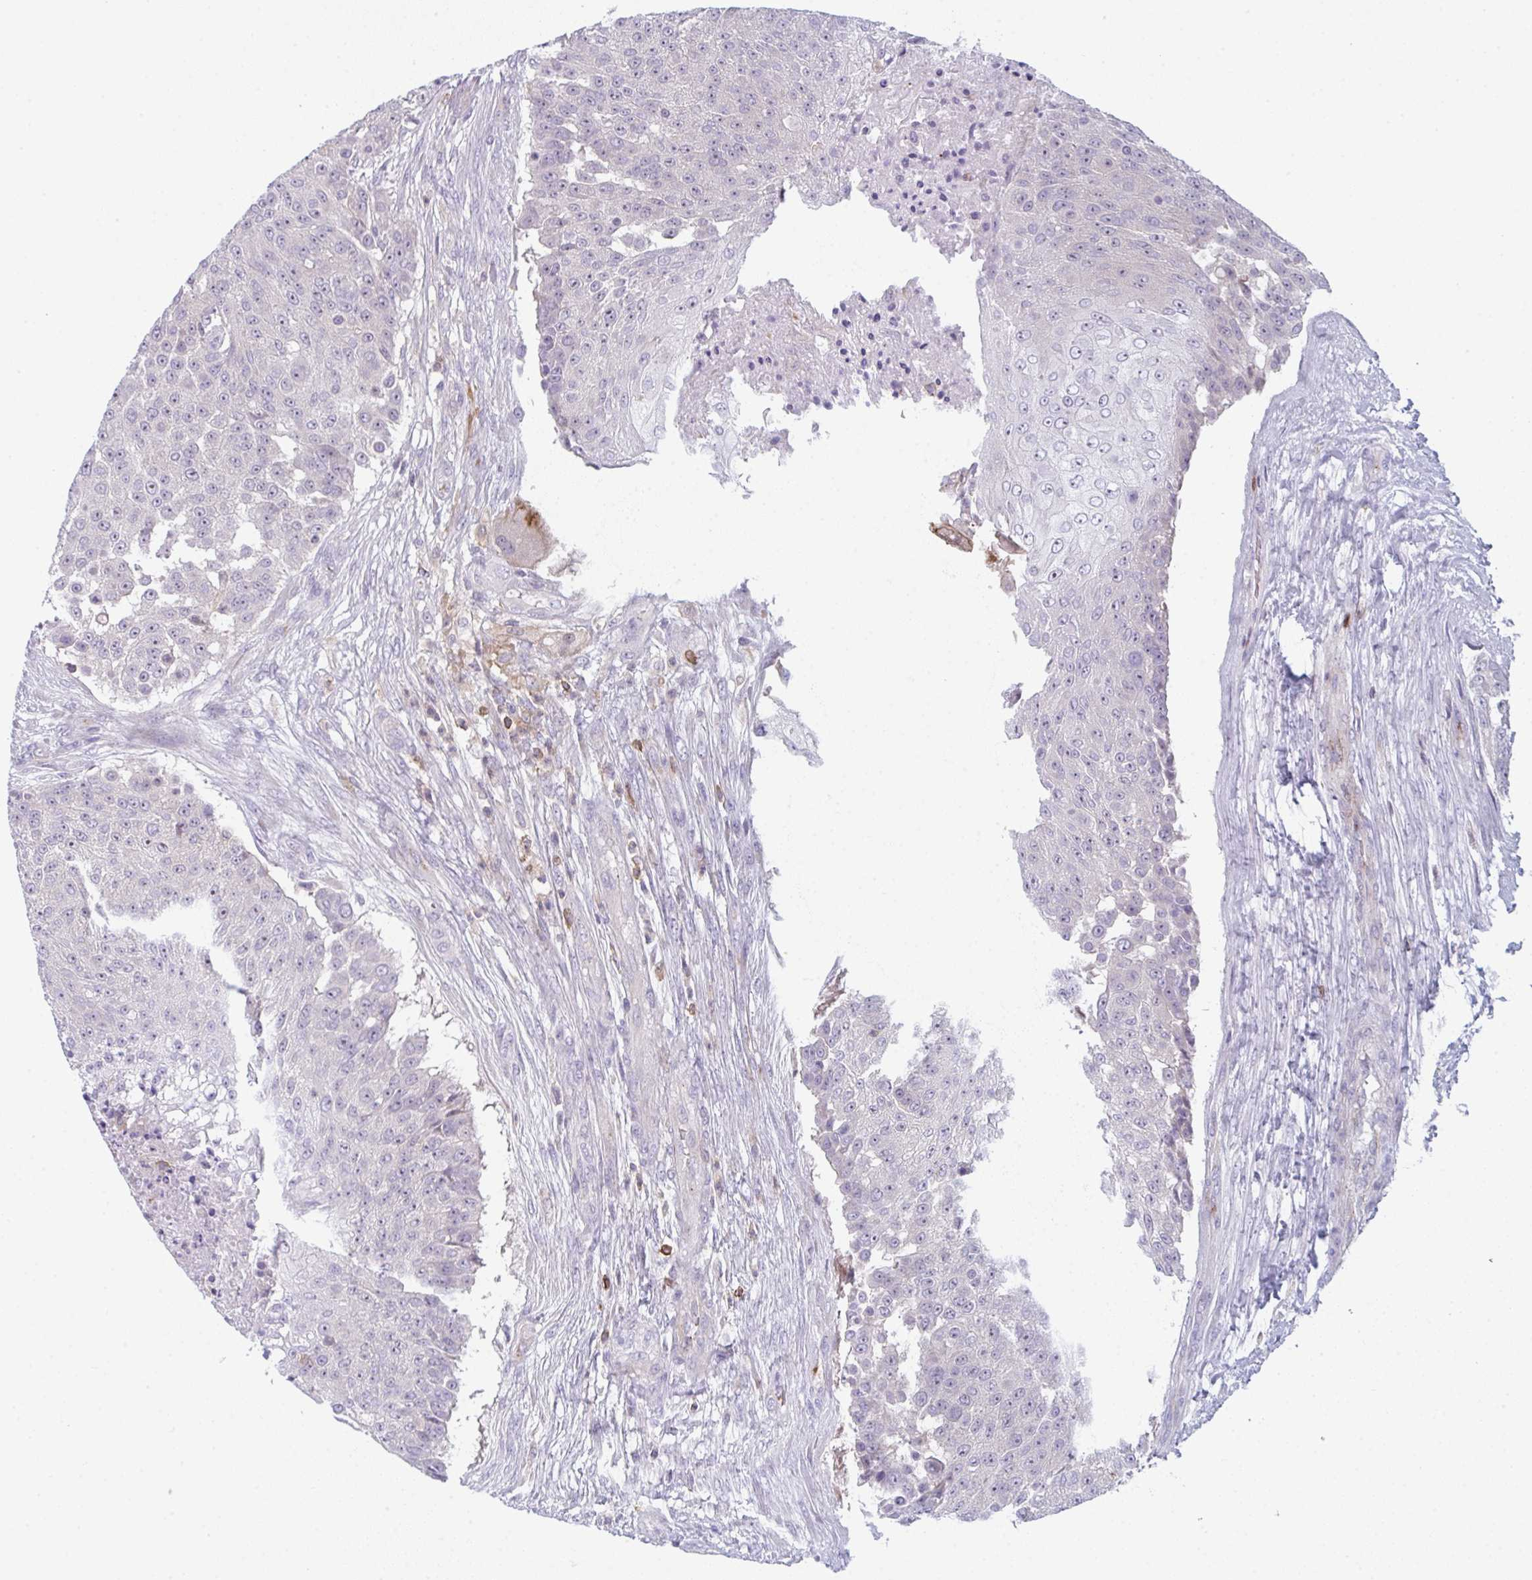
{"staining": {"intensity": "negative", "quantity": "none", "location": "none"}, "tissue": "urothelial cancer", "cell_type": "Tumor cells", "image_type": "cancer", "snomed": [{"axis": "morphology", "description": "Urothelial carcinoma, High grade"}, {"axis": "topography", "description": "Urinary bladder"}], "caption": "The image reveals no staining of tumor cells in urothelial carcinoma (high-grade).", "gene": "CD80", "patient": {"sex": "female", "age": 63}}